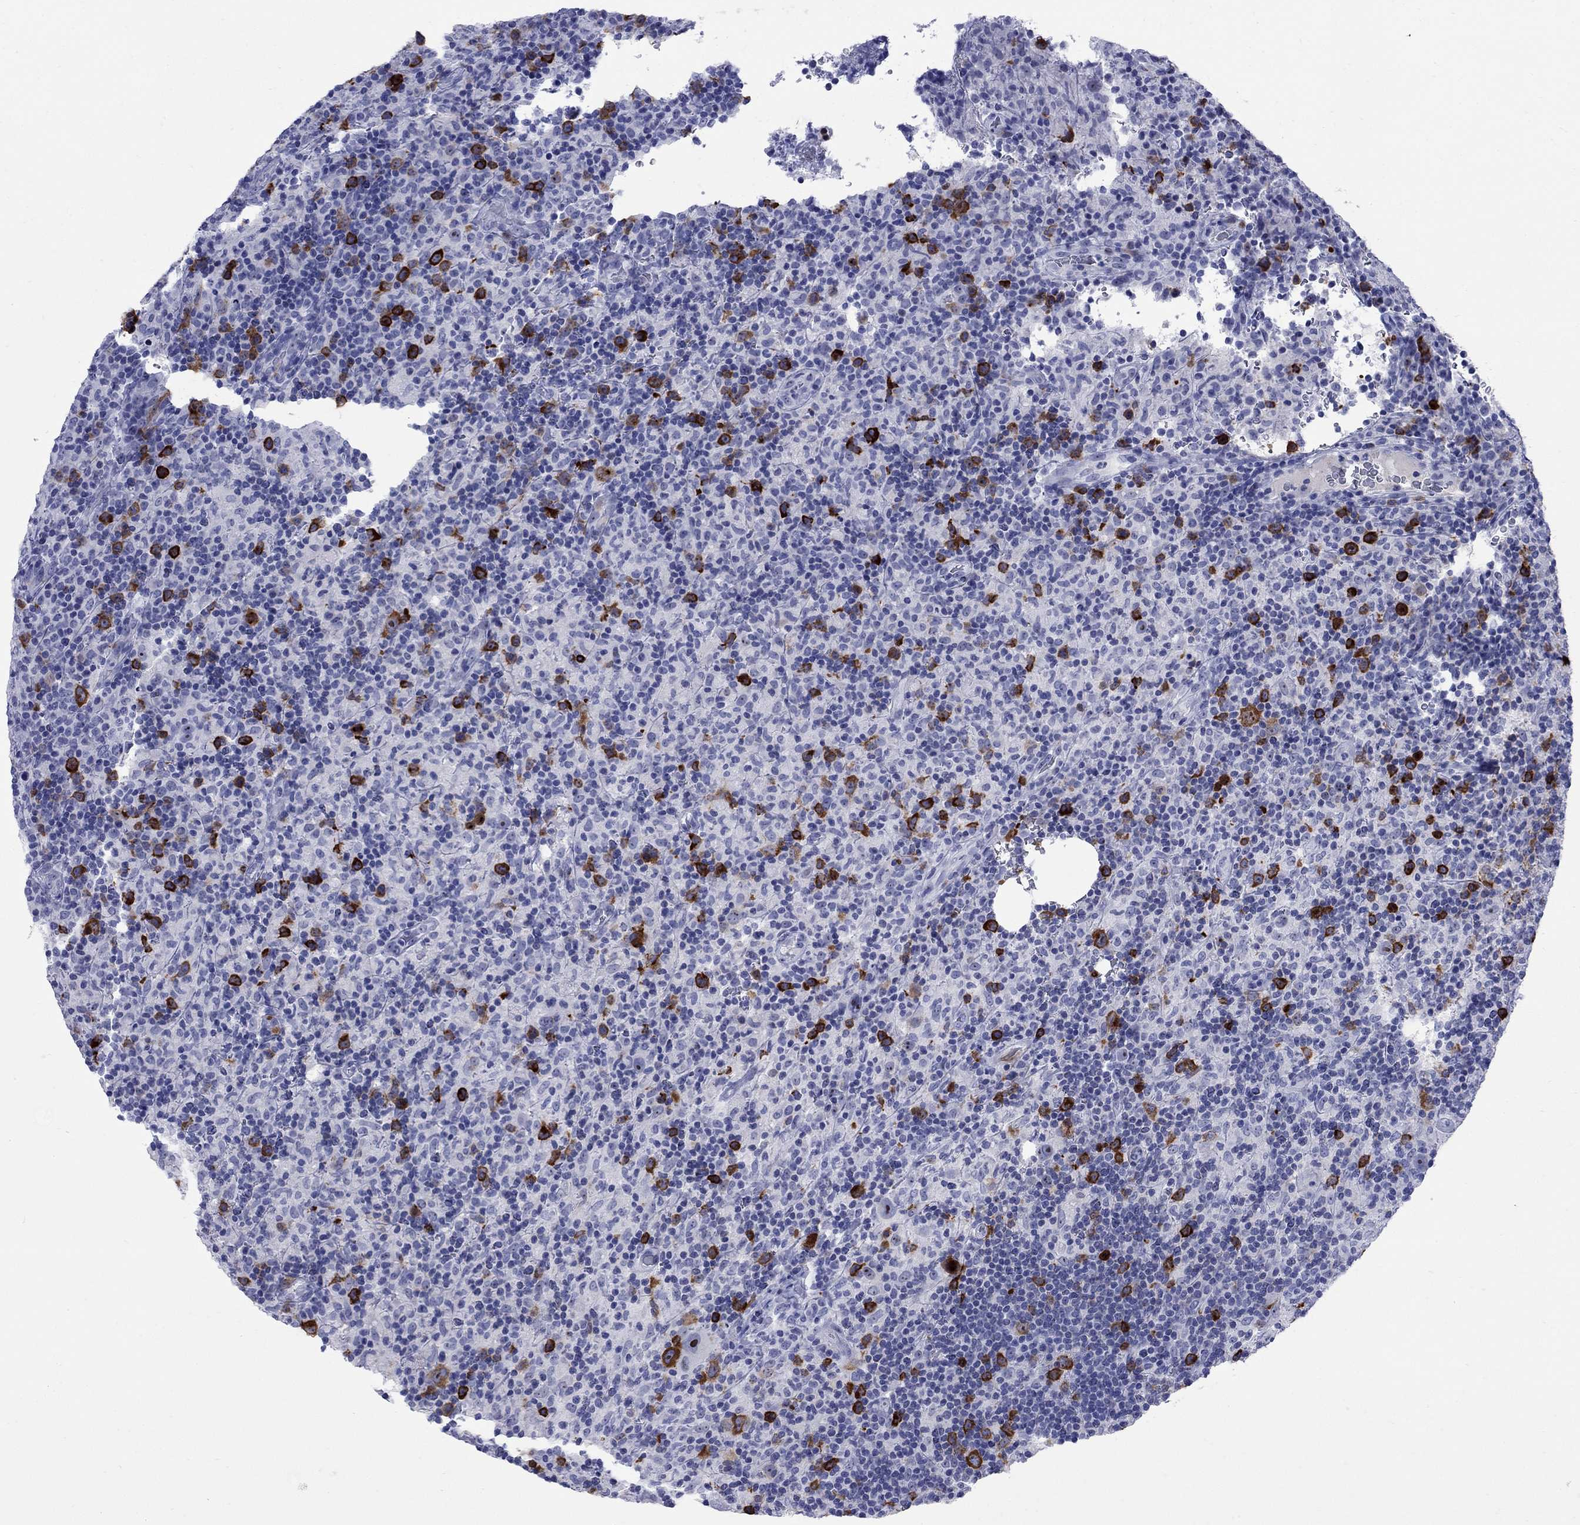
{"staining": {"intensity": "strong", "quantity": "25%-75%", "location": "cytoplasmic/membranous"}, "tissue": "lymphoma", "cell_type": "Tumor cells", "image_type": "cancer", "snomed": [{"axis": "morphology", "description": "Hodgkin's disease, NOS"}, {"axis": "topography", "description": "Lymph node"}], "caption": "IHC of Hodgkin's disease displays high levels of strong cytoplasmic/membranous expression in about 25%-75% of tumor cells. (IHC, brightfield microscopy, high magnification).", "gene": "TACC3", "patient": {"sex": "male", "age": 70}}